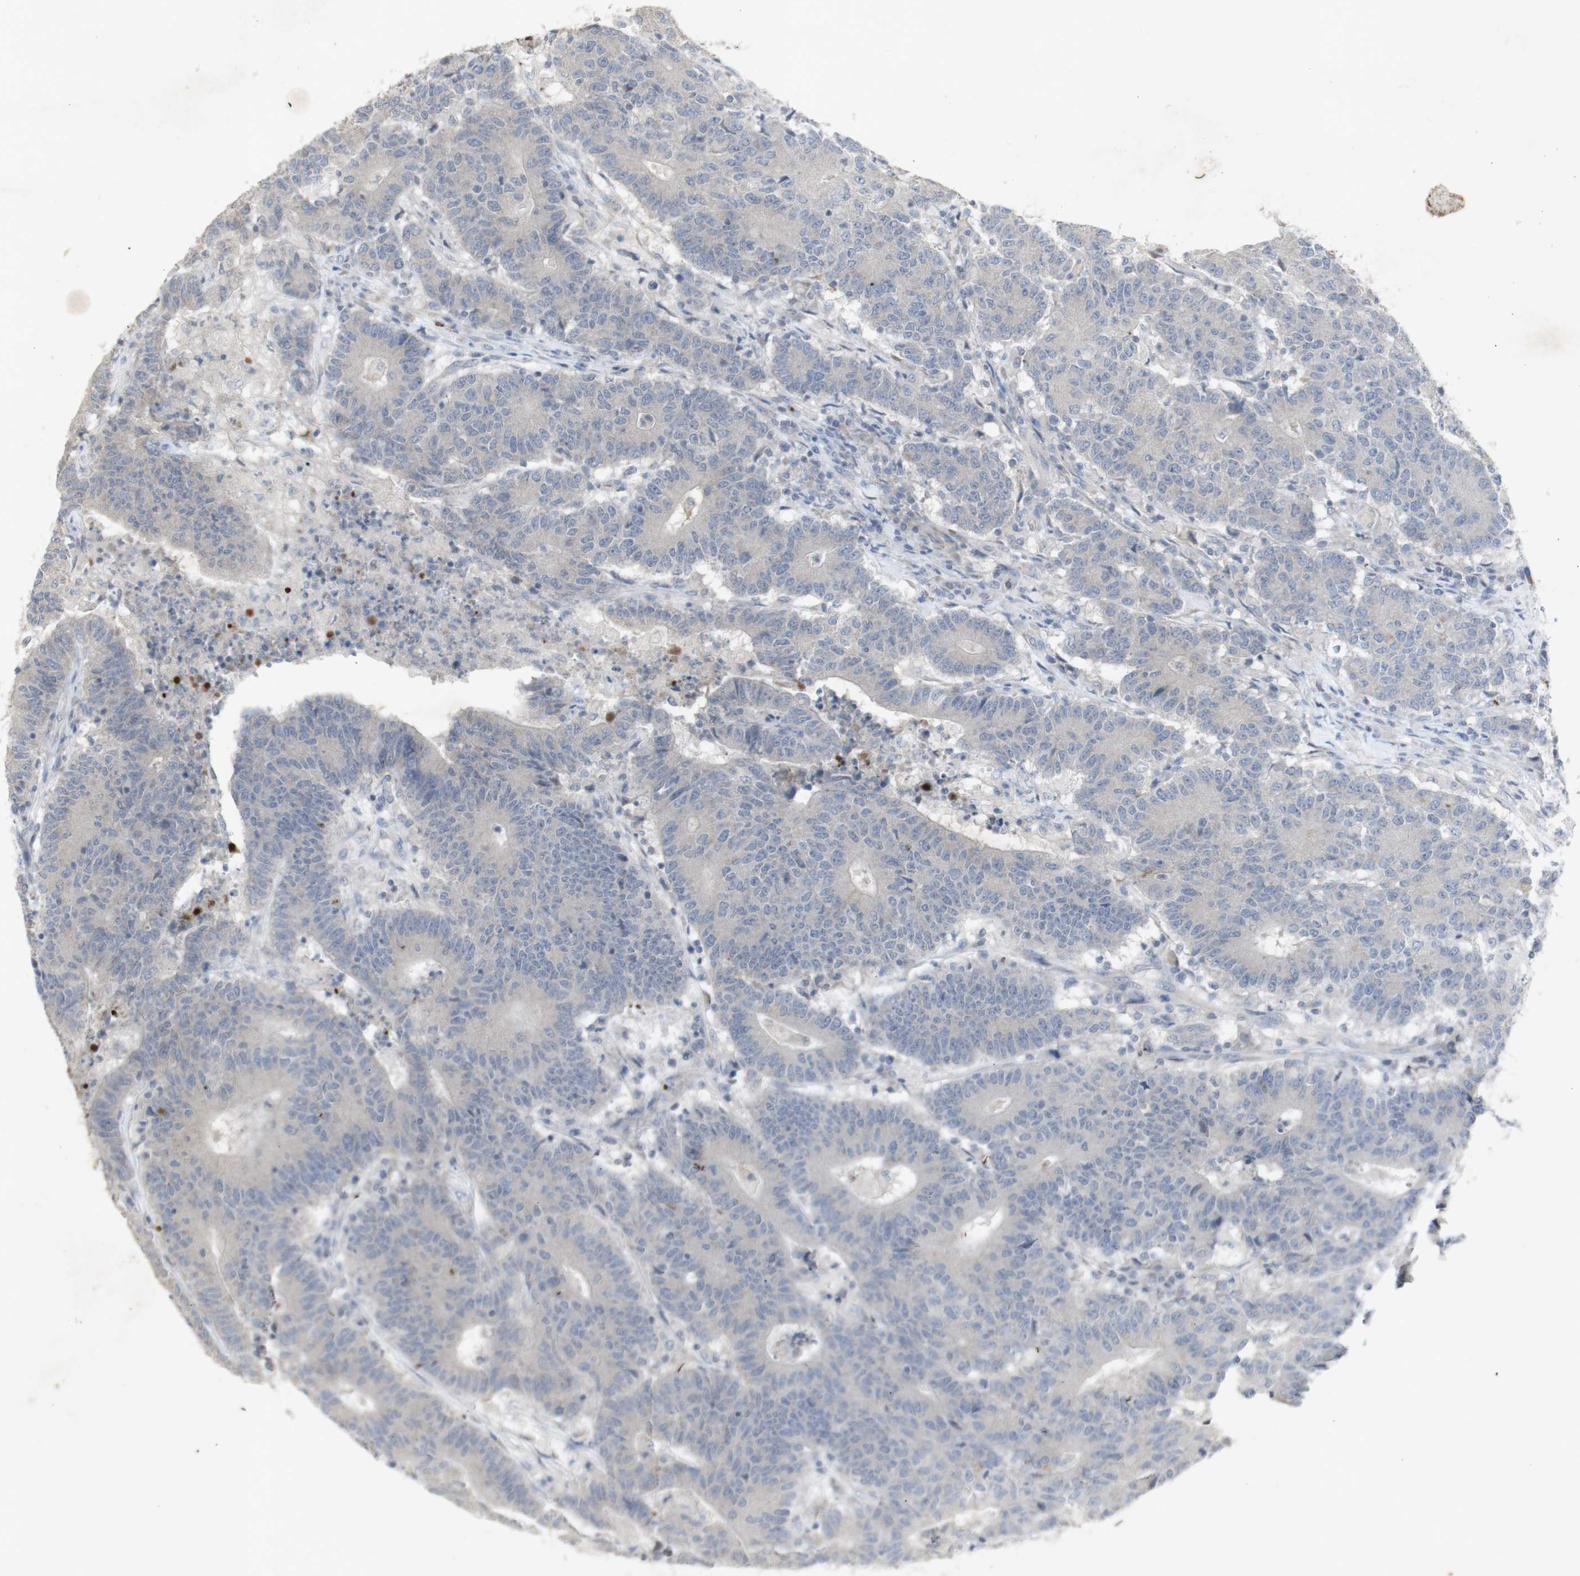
{"staining": {"intensity": "negative", "quantity": "none", "location": "none"}, "tissue": "colorectal cancer", "cell_type": "Tumor cells", "image_type": "cancer", "snomed": [{"axis": "morphology", "description": "Normal tissue, NOS"}, {"axis": "morphology", "description": "Adenocarcinoma, NOS"}, {"axis": "topography", "description": "Colon"}], "caption": "Histopathology image shows no protein staining in tumor cells of colorectal cancer tissue.", "gene": "INS", "patient": {"sex": "female", "age": 75}}